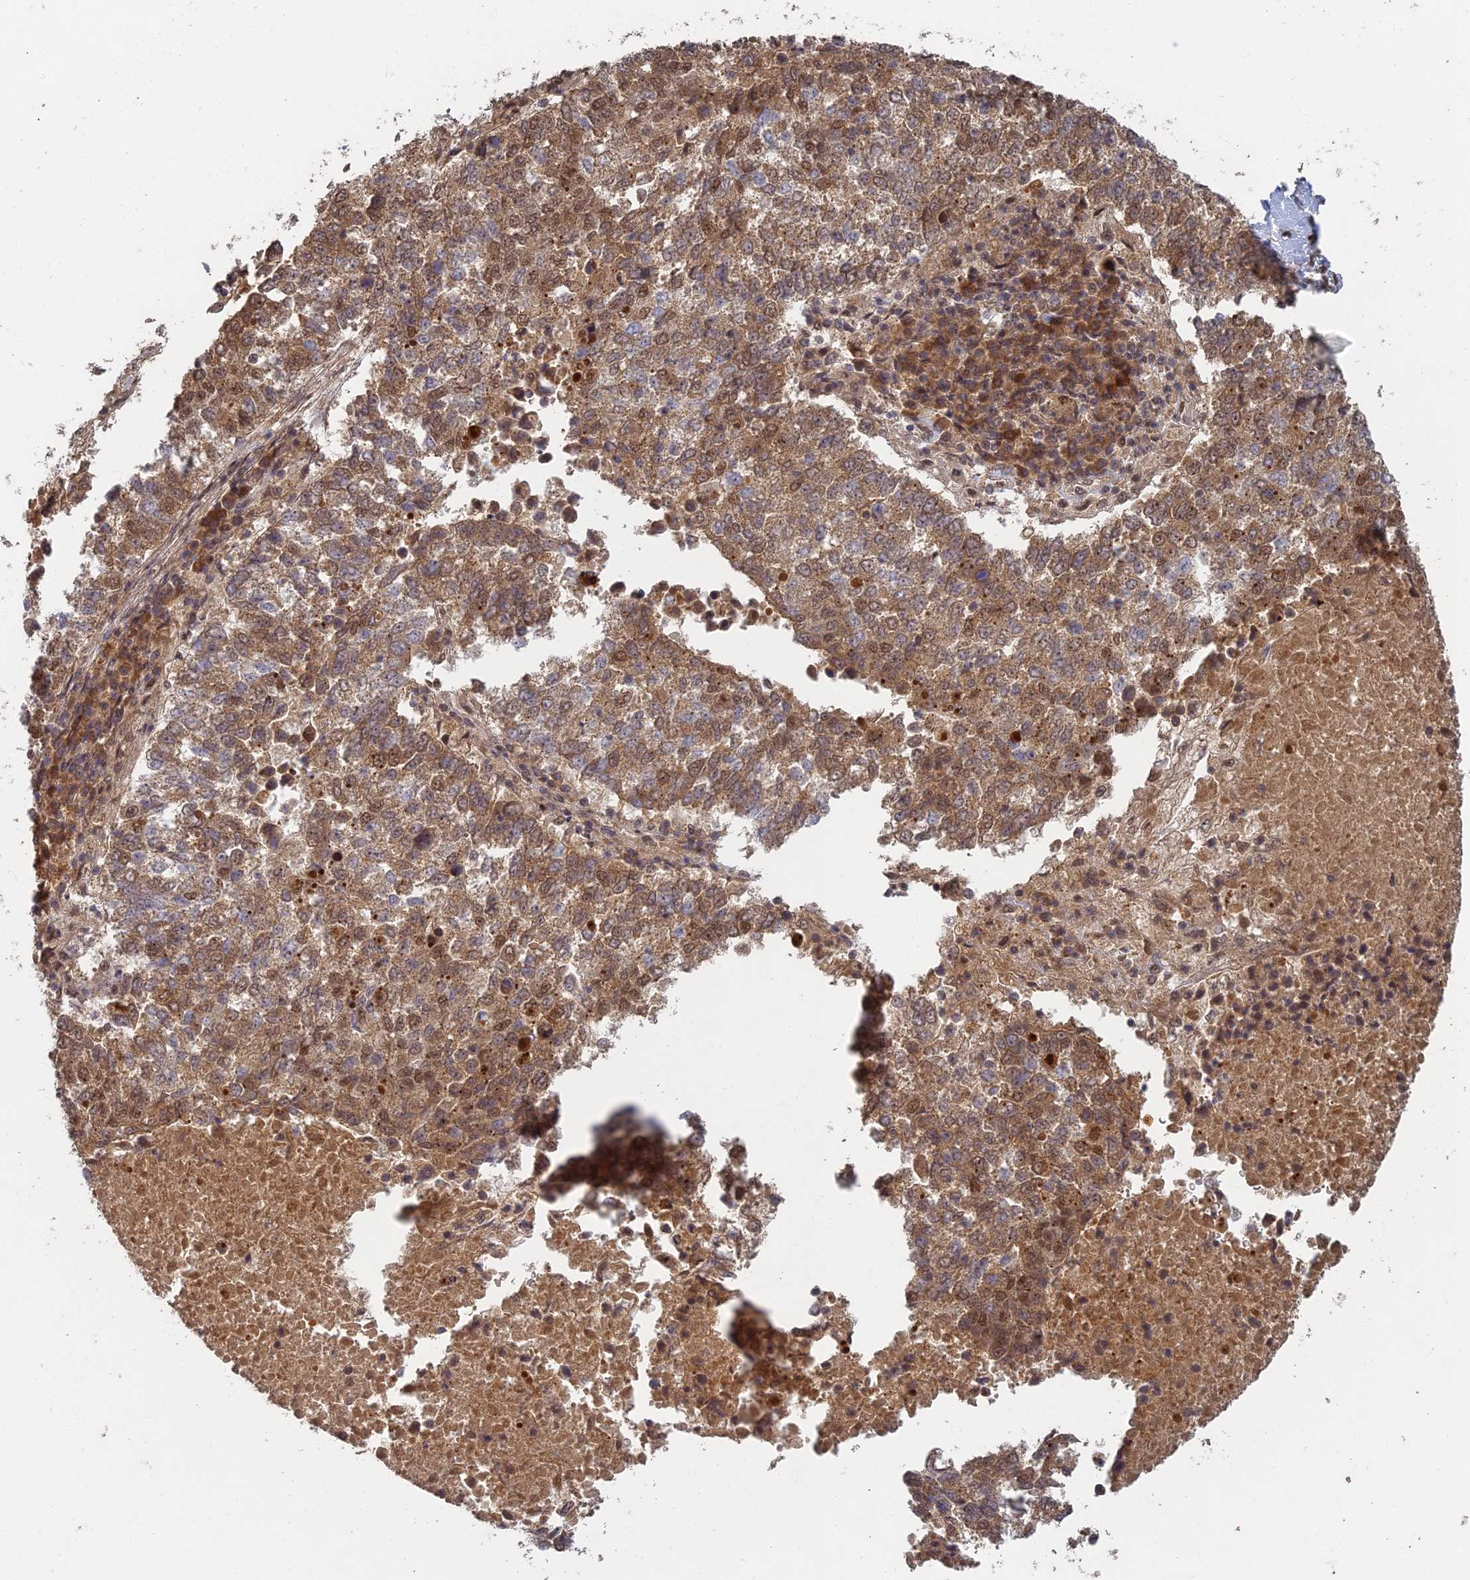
{"staining": {"intensity": "moderate", "quantity": ">75%", "location": "cytoplasmic/membranous,nuclear"}, "tissue": "lung cancer", "cell_type": "Tumor cells", "image_type": "cancer", "snomed": [{"axis": "morphology", "description": "Squamous cell carcinoma, NOS"}, {"axis": "topography", "description": "Lung"}], "caption": "There is medium levels of moderate cytoplasmic/membranous and nuclear expression in tumor cells of squamous cell carcinoma (lung), as demonstrated by immunohistochemical staining (brown color).", "gene": "RANBP3", "patient": {"sex": "male", "age": 73}}